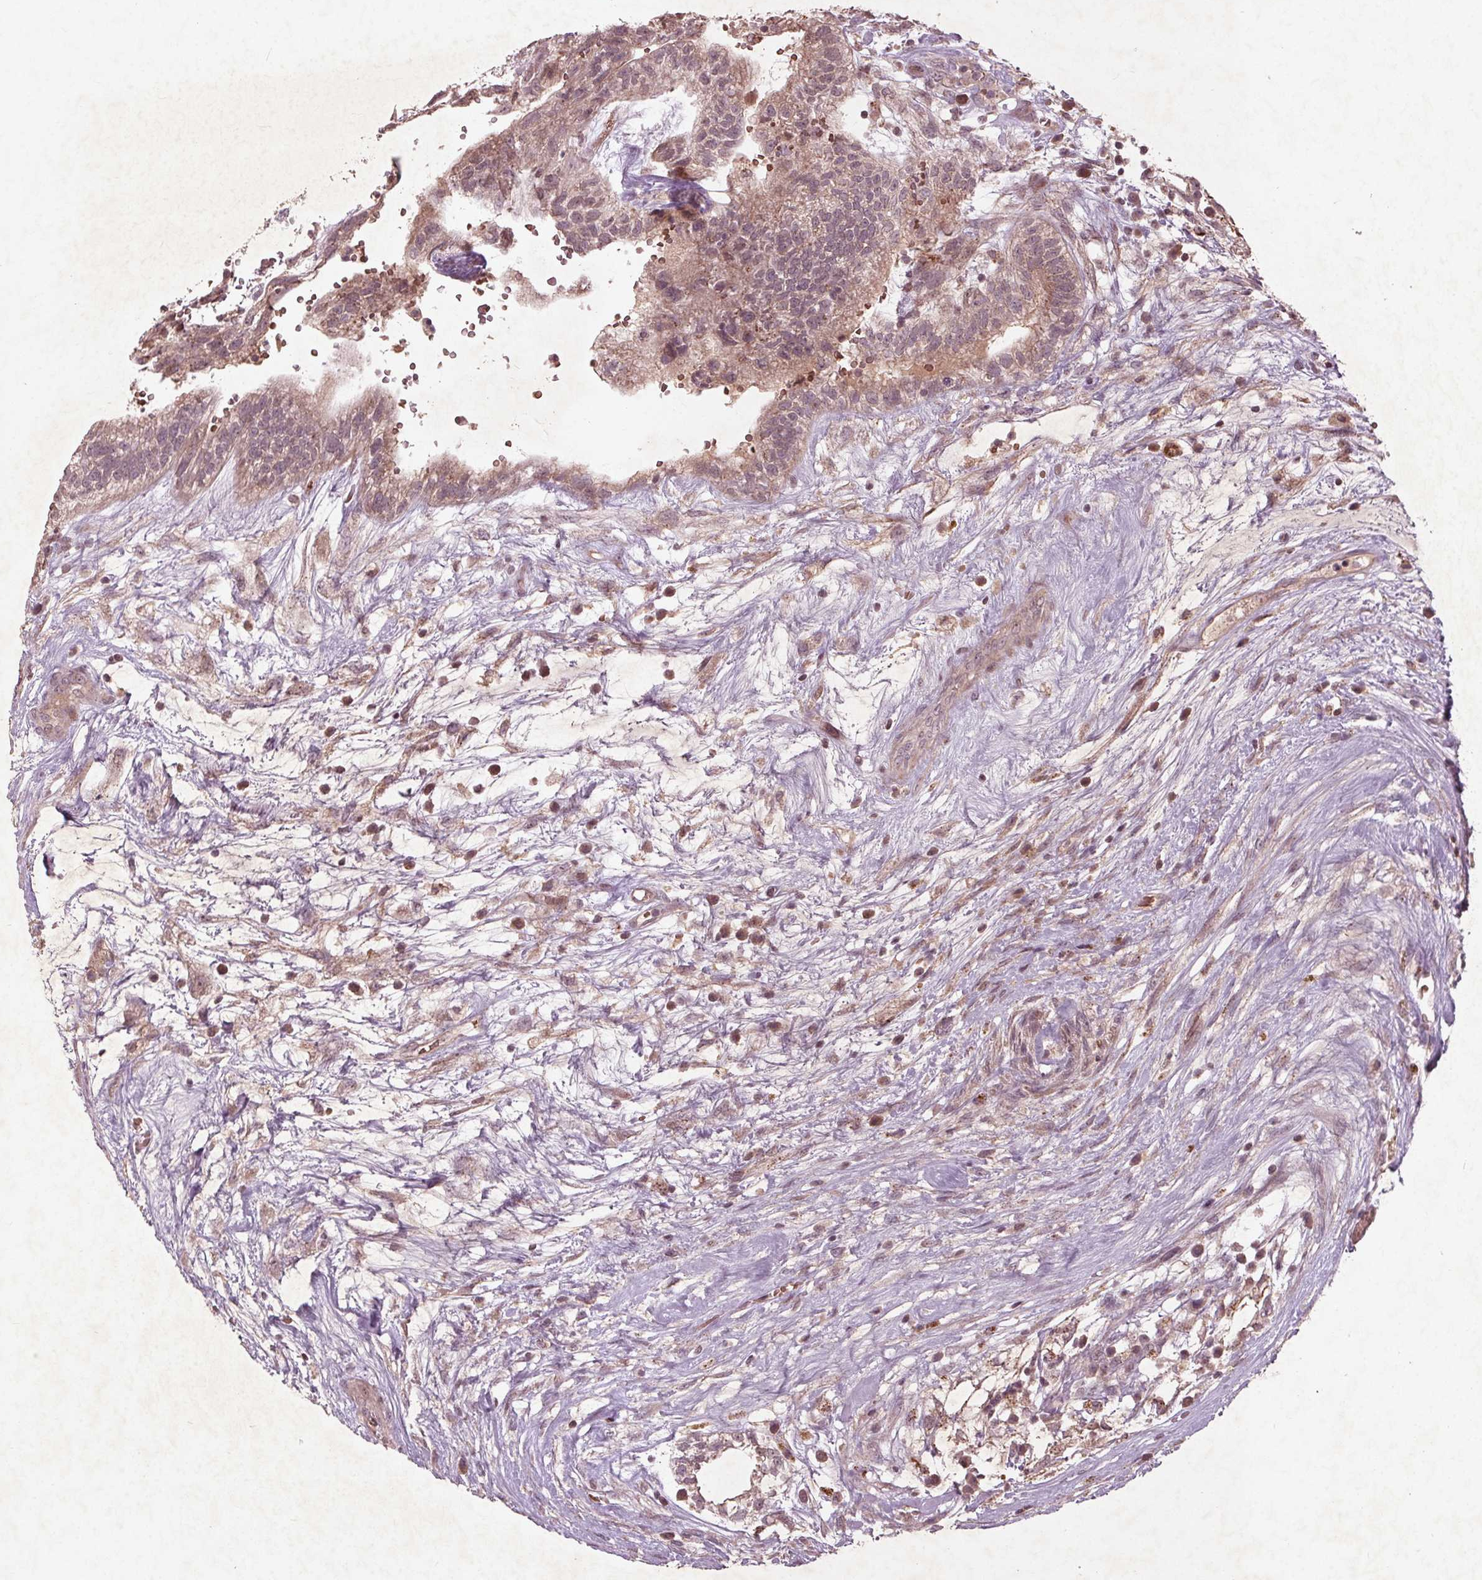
{"staining": {"intensity": "weak", "quantity": ">75%", "location": "cytoplasmic/membranous"}, "tissue": "testis cancer", "cell_type": "Tumor cells", "image_type": "cancer", "snomed": [{"axis": "morphology", "description": "Normal tissue, NOS"}, {"axis": "morphology", "description": "Carcinoma, Embryonal, NOS"}, {"axis": "topography", "description": "Testis"}], "caption": "Testis embryonal carcinoma tissue exhibits weak cytoplasmic/membranous expression in approximately >75% of tumor cells", "gene": "CDKL4", "patient": {"sex": "male", "age": 32}}